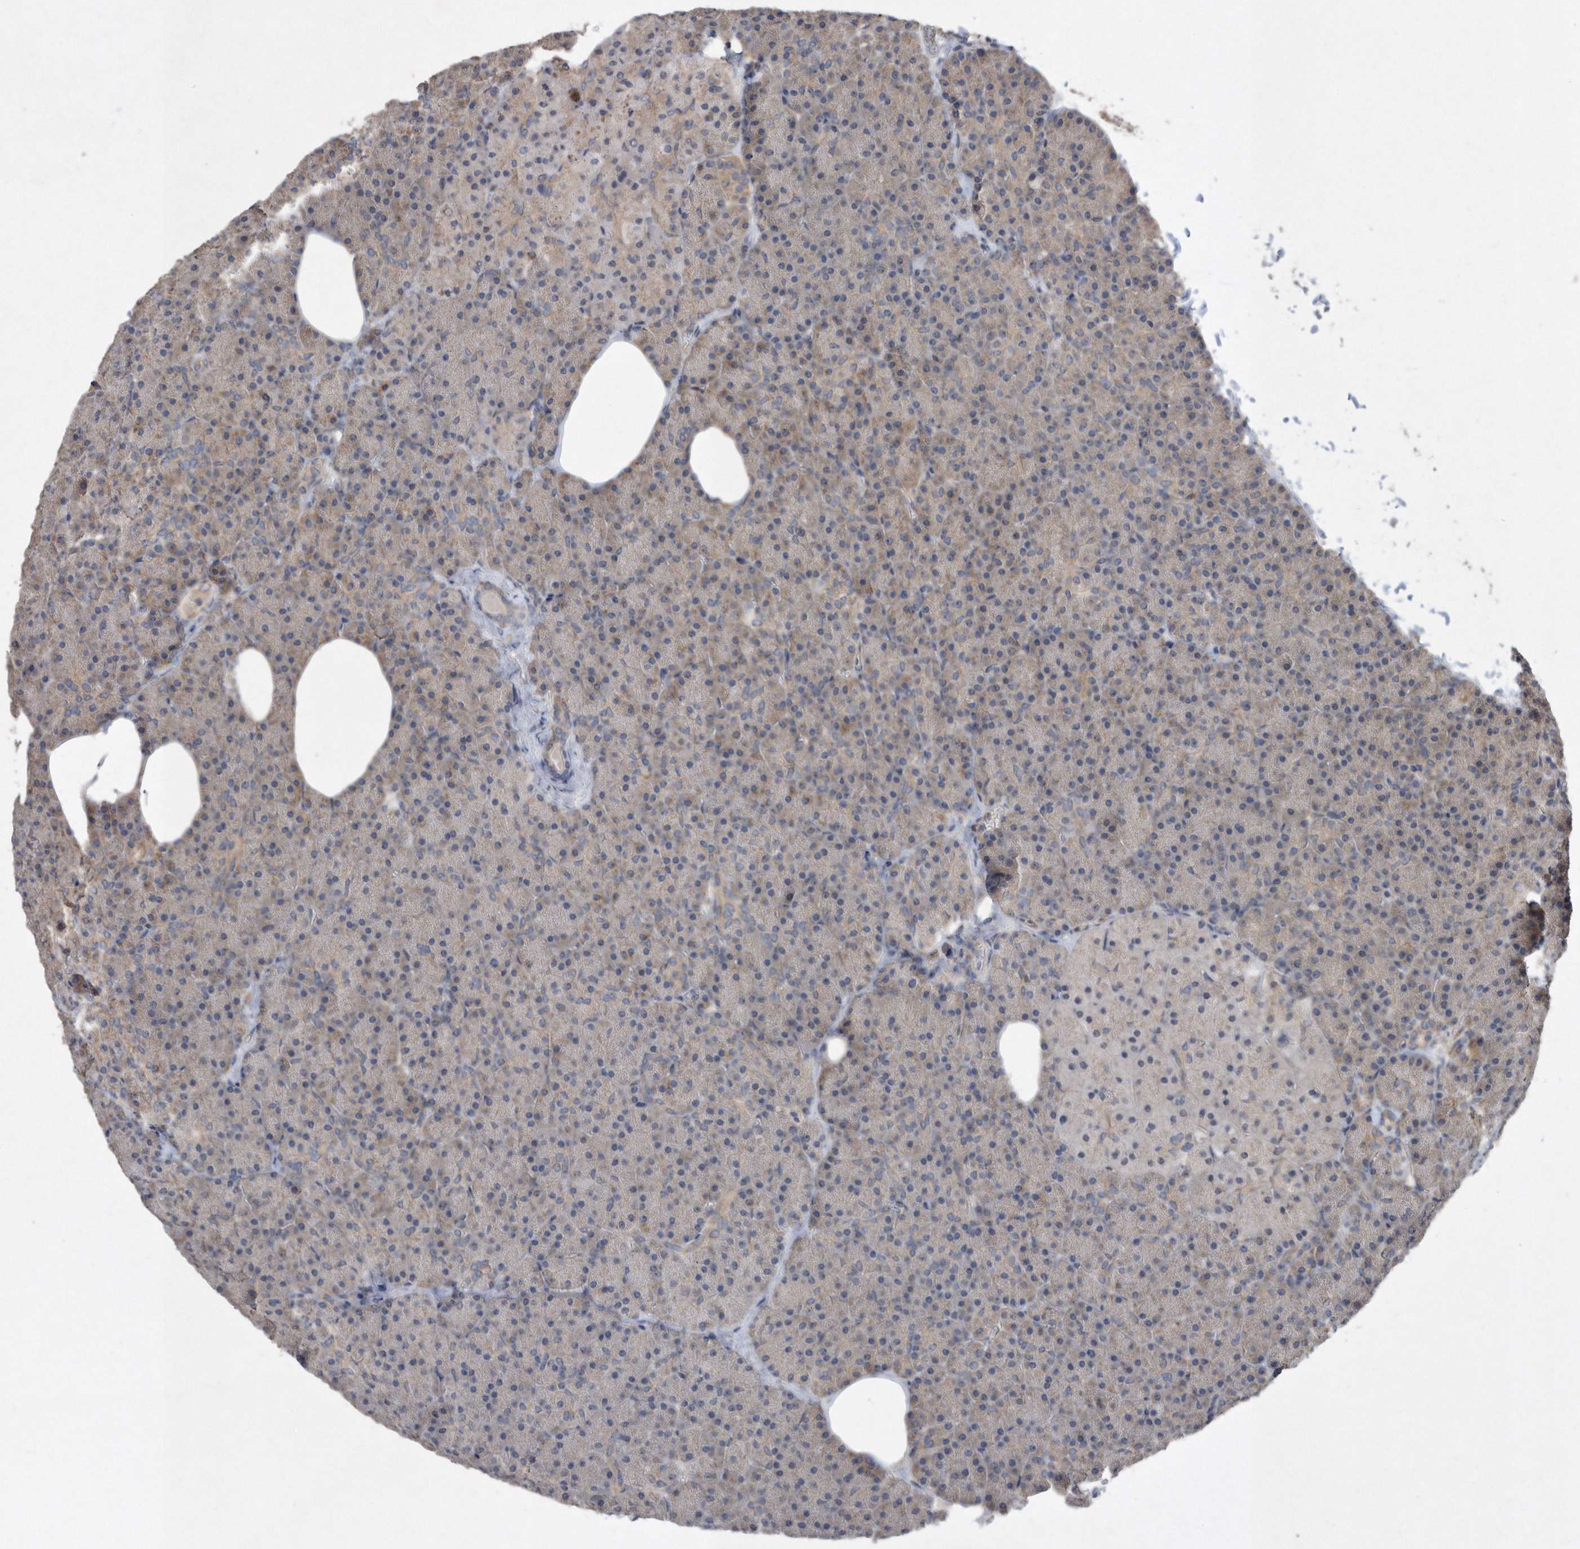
{"staining": {"intensity": "moderate", "quantity": "<25%", "location": "cytoplasmic/membranous"}, "tissue": "pancreas", "cell_type": "Exocrine glandular cells", "image_type": "normal", "snomed": [{"axis": "morphology", "description": "Normal tissue, NOS"}, {"axis": "morphology", "description": "Carcinoid, malignant, NOS"}, {"axis": "topography", "description": "Pancreas"}], "caption": "Unremarkable pancreas demonstrates moderate cytoplasmic/membranous expression in approximately <25% of exocrine glandular cells.", "gene": "PON2", "patient": {"sex": "female", "age": 35}}